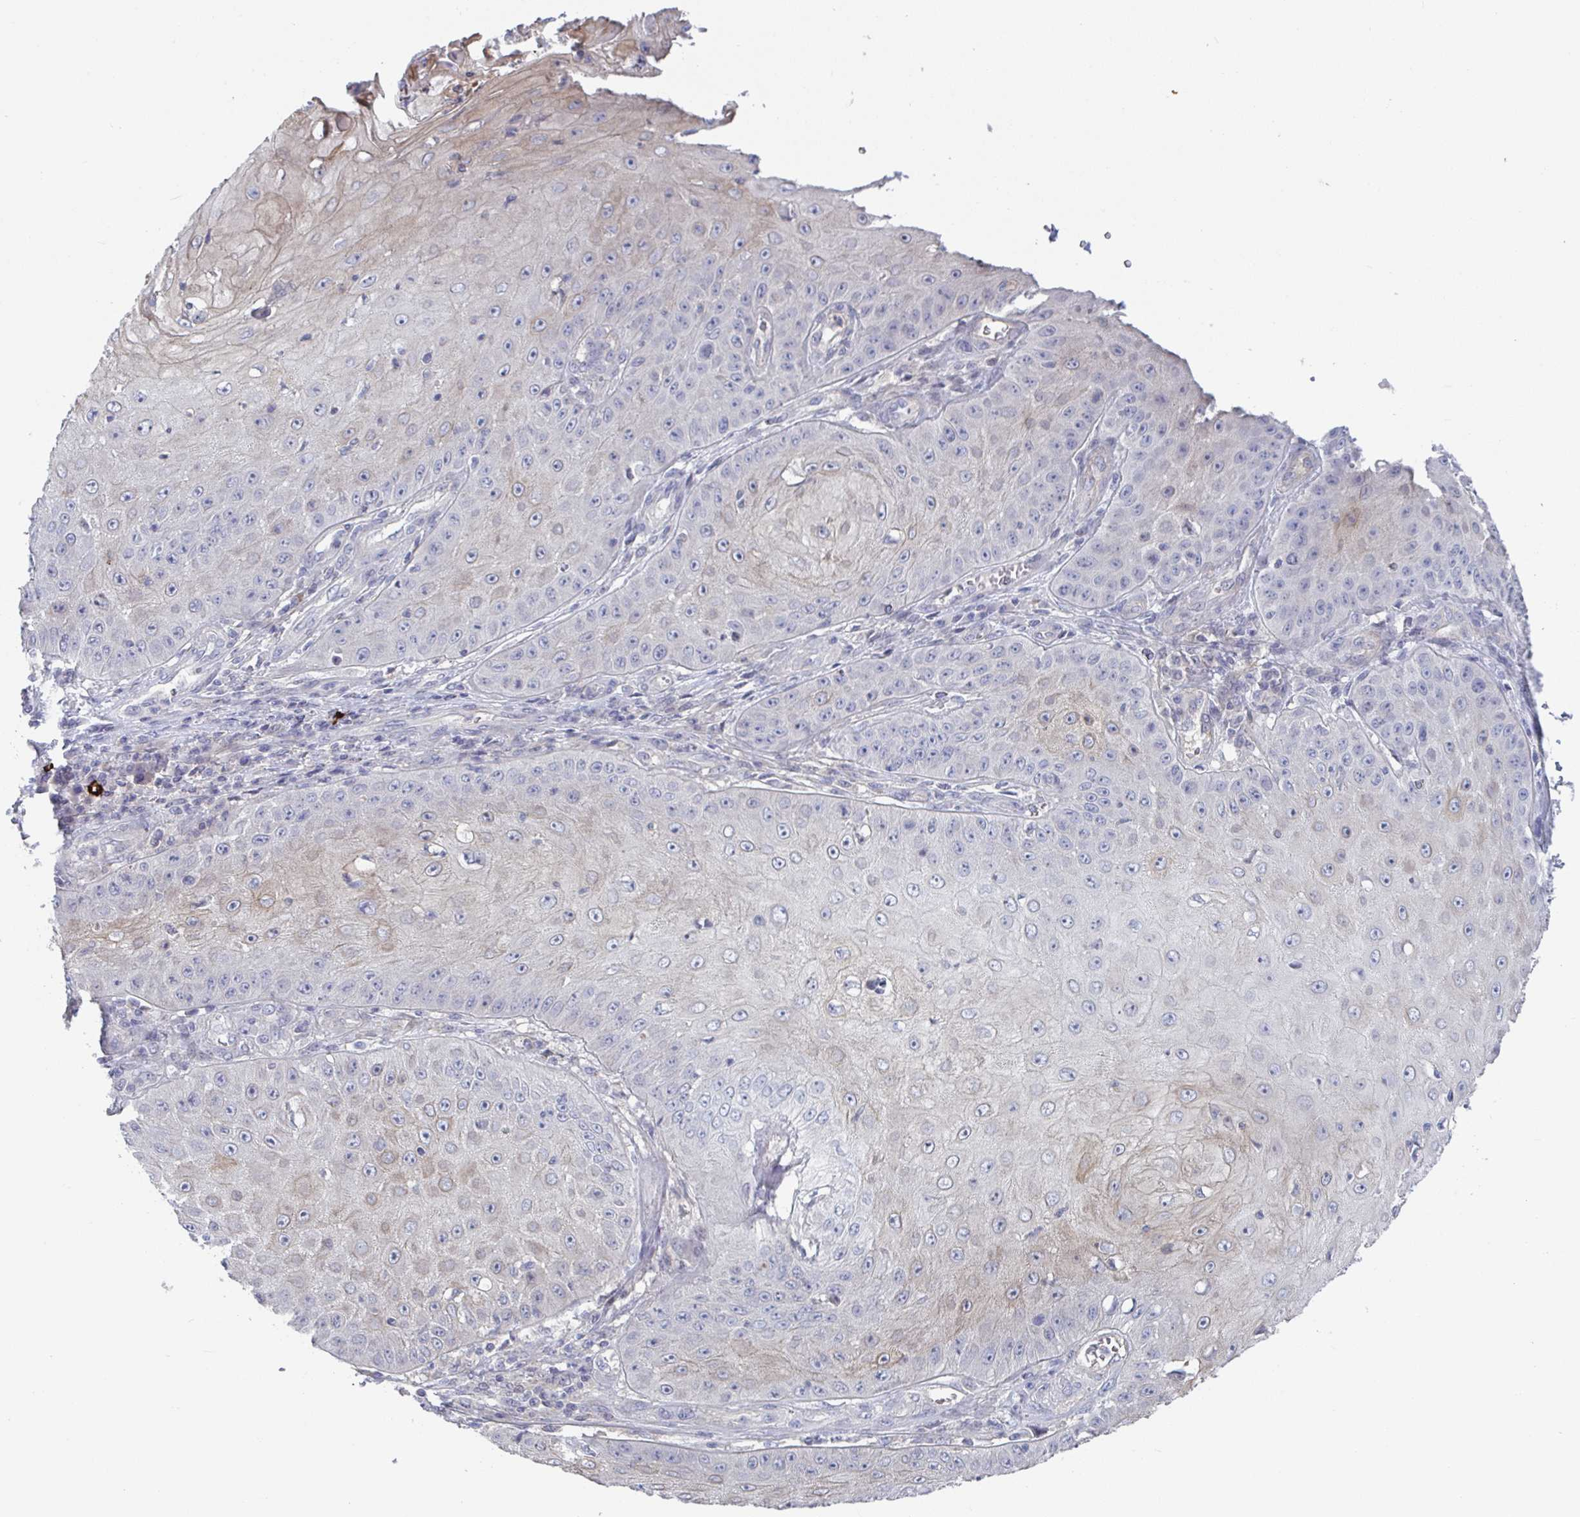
{"staining": {"intensity": "weak", "quantity": "<25%", "location": "cytoplasmic/membranous"}, "tissue": "skin cancer", "cell_type": "Tumor cells", "image_type": "cancer", "snomed": [{"axis": "morphology", "description": "Squamous cell carcinoma, NOS"}, {"axis": "topography", "description": "Skin"}], "caption": "A high-resolution histopathology image shows immunohistochemistry staining of skin squamous cell carcinoma, which displays no significant expression in tumor cells.", "gene": "STK26", "patient": {"sex": "male", "age": 70}}